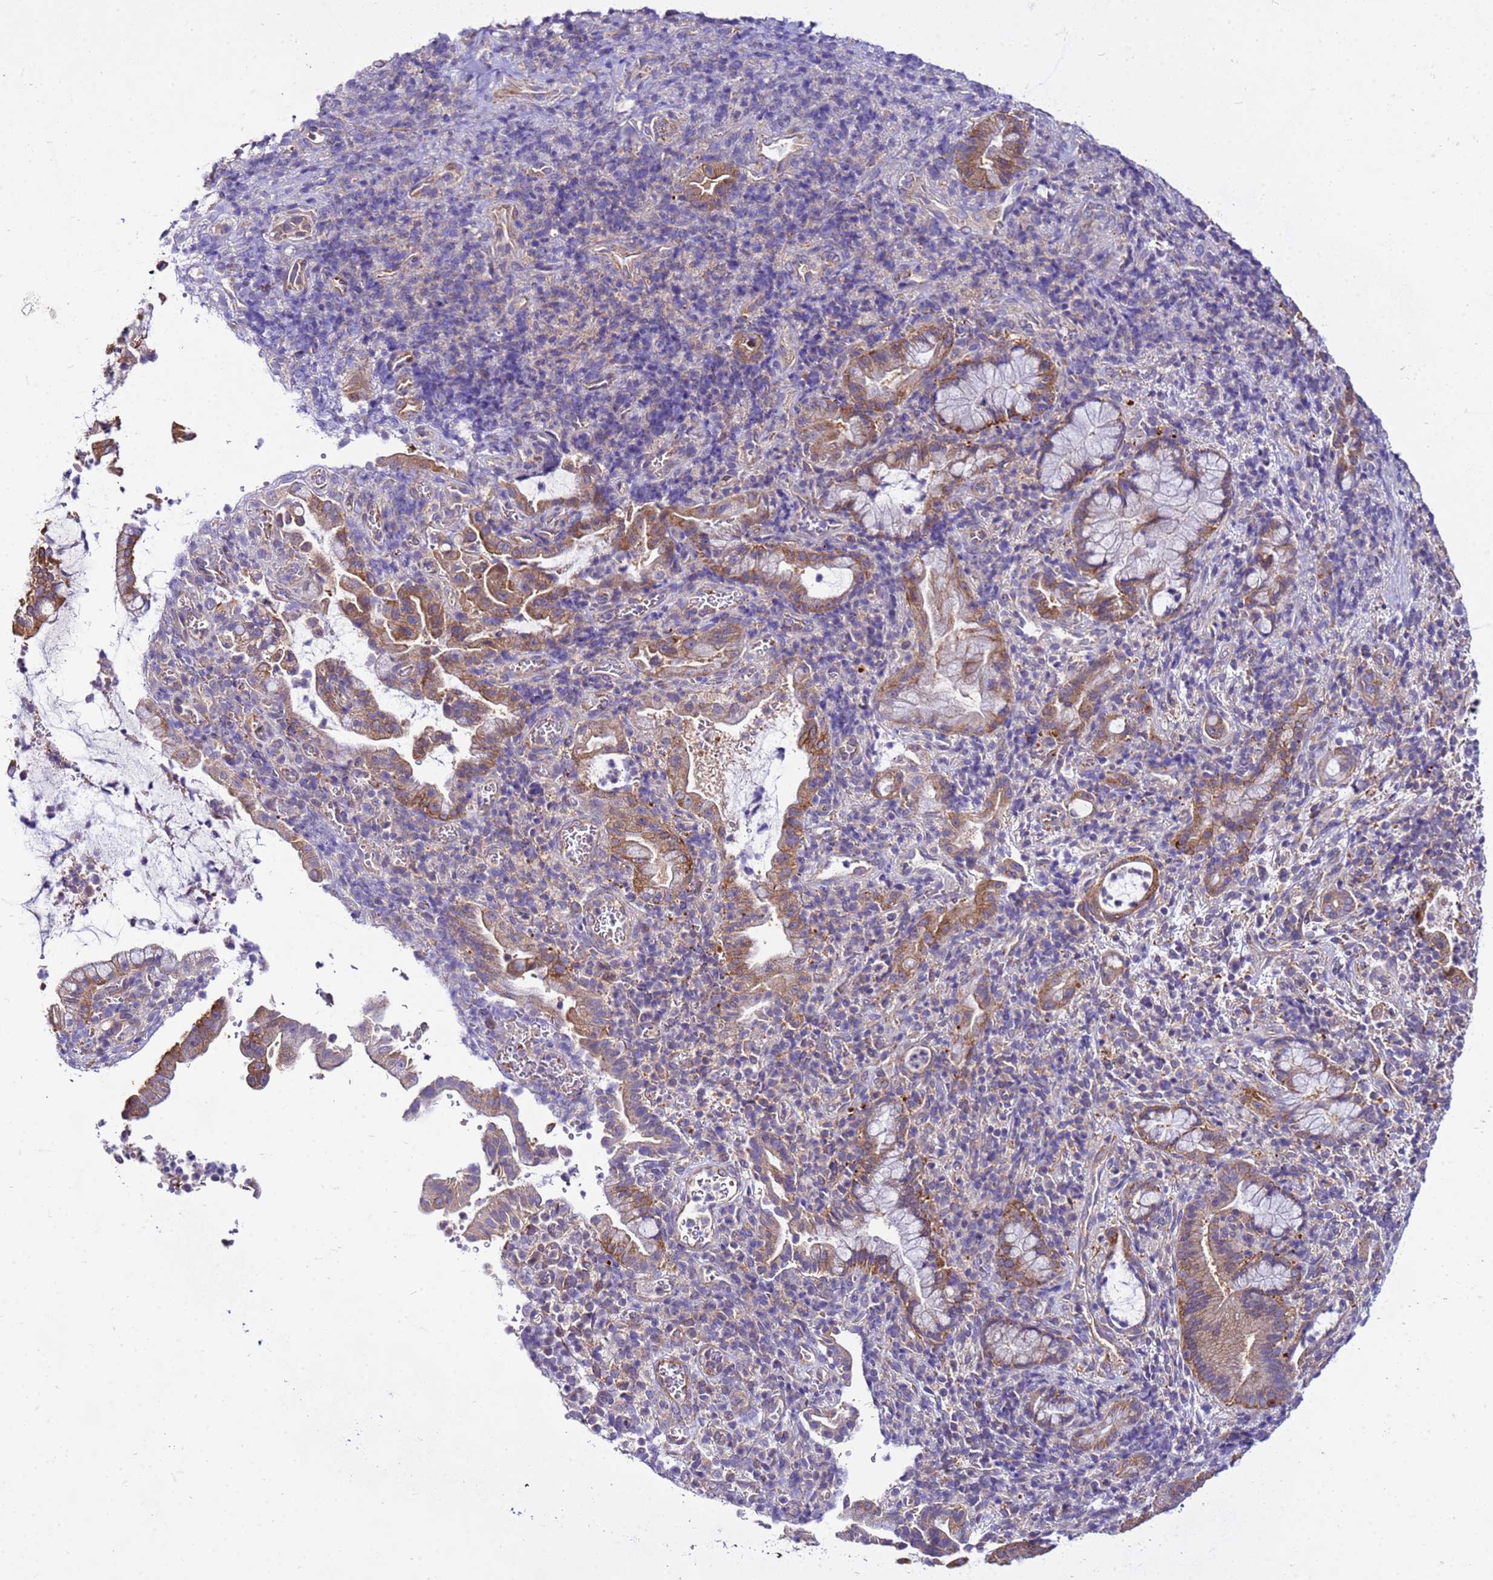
{"staining": {"intensity": "moderate", "quantity": ">75%", "location": "cytoplasmic/membranous"}, "tissue": "pancreatic cancer", "cell_type": "Tumor cells", "image_type": "cancer", "snomed": [{"axis": "morphology", "description": "Normal tissue, NOS"}, {"axis": "morphology", "description": "Adenocarcinoma, NOS"}, {"axis": "topography", "description": "Pancreas"}], "caption": "A photomicrograph of human pancreatic cancer (adenocarcinoma) stained for a protein shows moderate cytoplasmic/membranous brown staining in tumor cells.", "gene": "PKD1", "patient": {"sex": "female", "age": 55}}